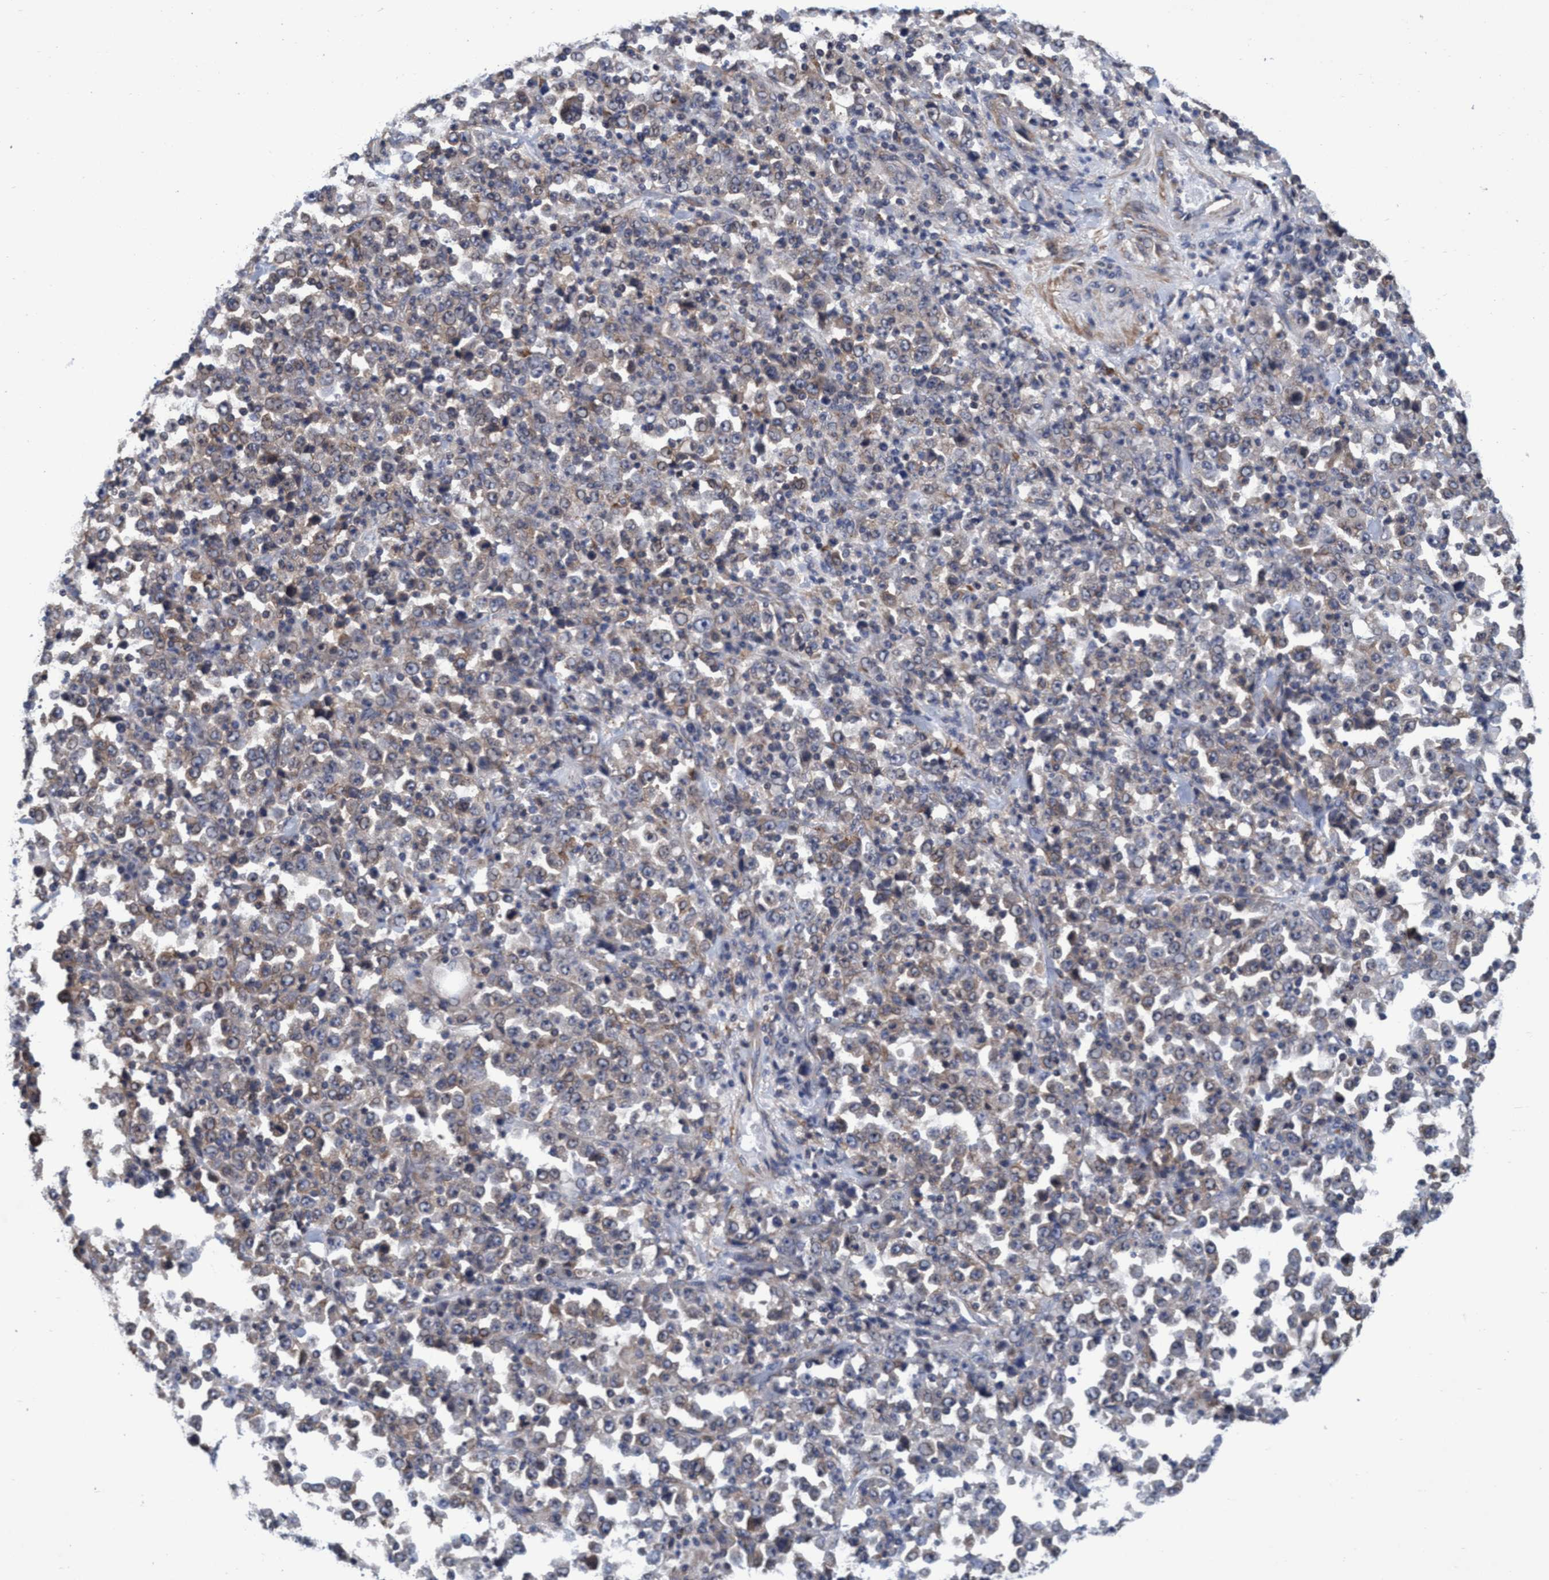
{"staining": {"intensity": "weak", "quantity": ">75%", "location": "cytoplasmic/membranous"}, "tissue": "stomach cancer", "cell_type": "Tumor cells", "image_type": "cancer", "snomed": [{"axis": "morphology", "description": "Normal tissue, NOS"}, {"axis": "morphology", "description": "Adenocarcinoma, NOS"}, {"axis": "topography", "description": "Stomach, upper"}, {"axis": "topography", "description": "Stomach"}], "caption": "A histopathology image of human stomach cancer (adenocarcinoma) stained for a protein exhibits weak cytoplasmic/membranous brown staining in tumor cells.", "gene": "CALCOCO2", "patient": {"sex": "male", "age": 59}}